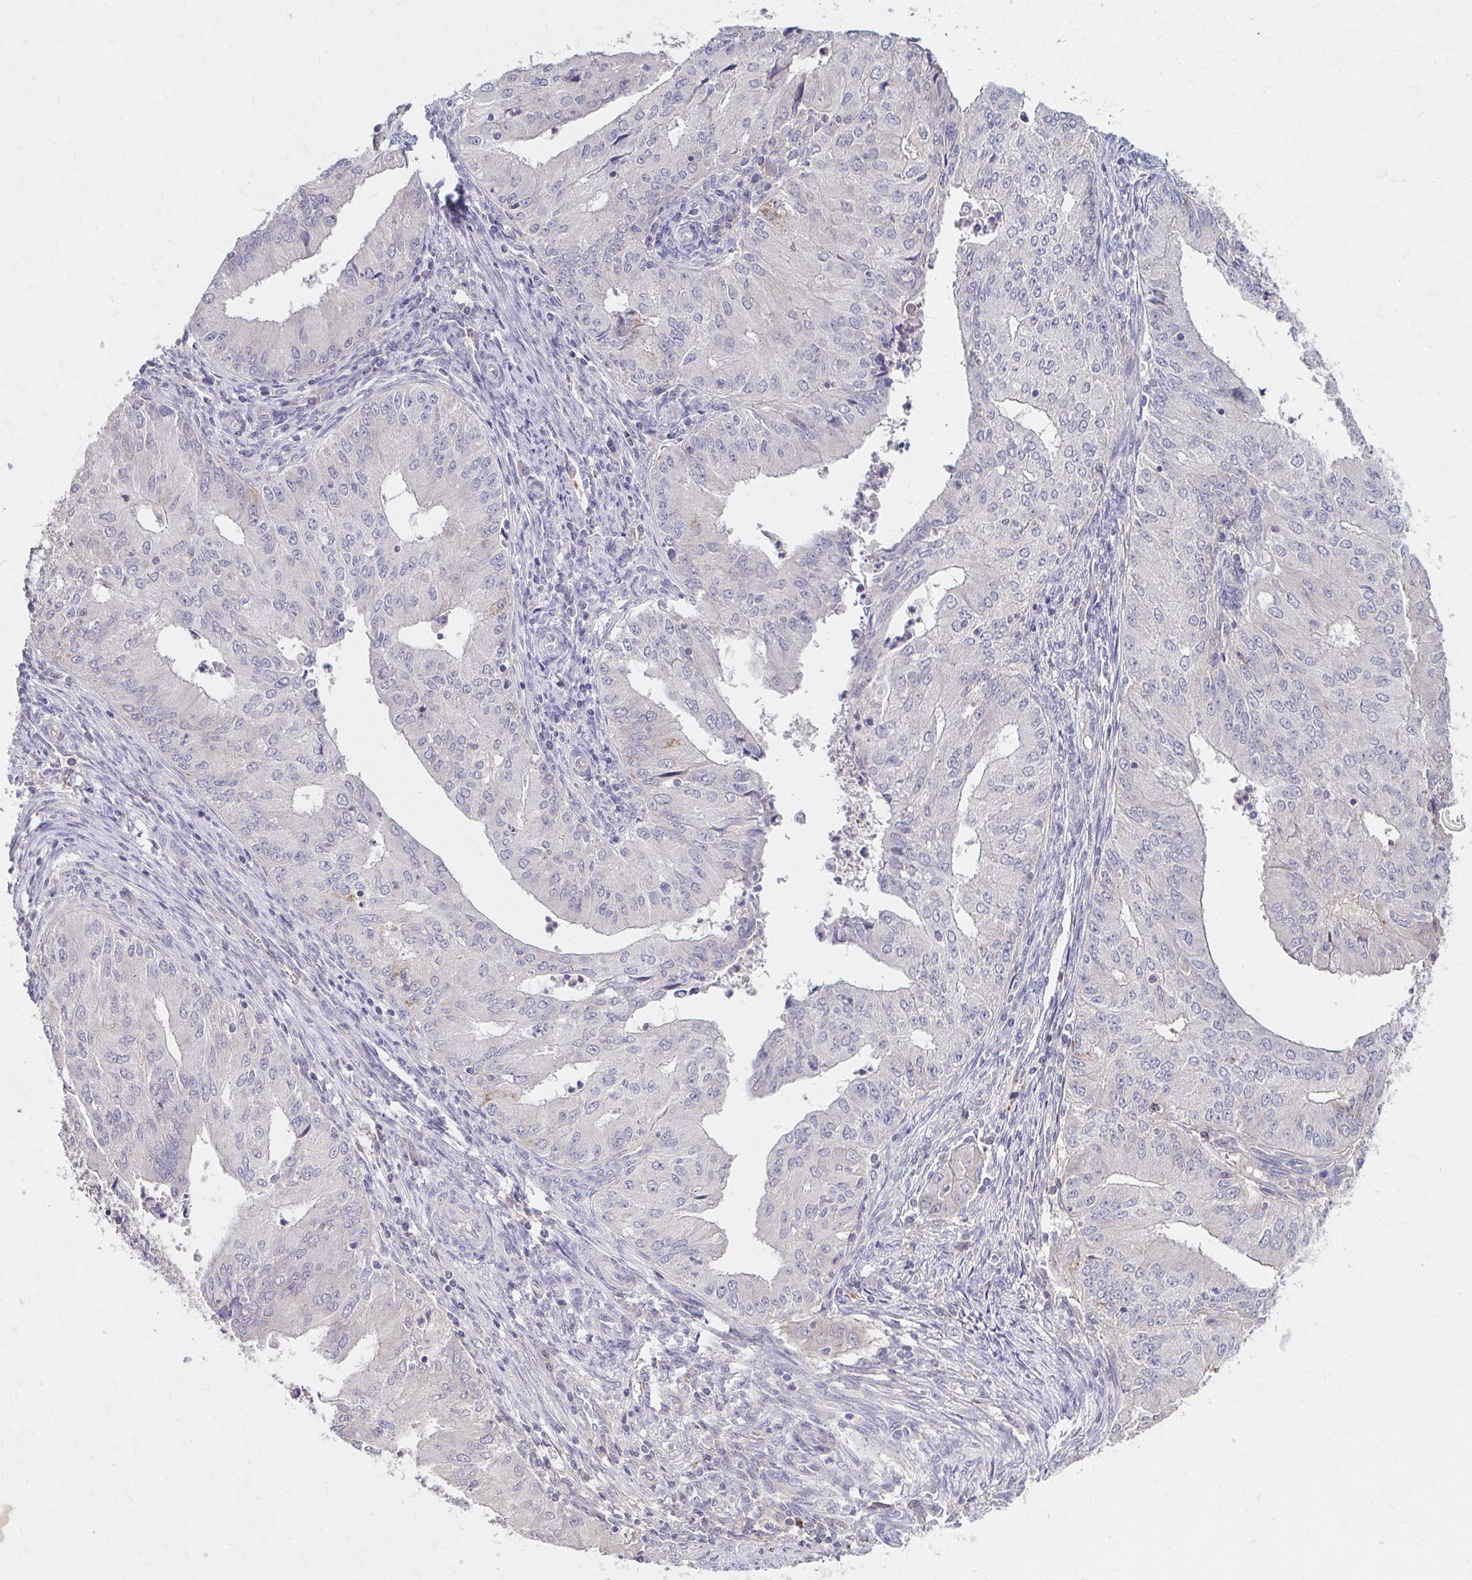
{"staining": {"intensity": "negative", "quantity": "none", "location": "none"}, "tissue": "endometrial cancer", "cell_type": "Tumor cells", "image_type": "cancer", "snomed": [{"axis": "morphology", "description": "Adenocarcinoma, NOS"}, {"axis": "topography", "description": "Endometrium"}], "caption": "Immunohistochemistry (IHC) image of neoplastic tissue: human endometrial adenocarcinoma stained with DAB exhibits no significant protein expression in tumor cells.", "gene": "HMGCS2", "patient": {"sex": "female", "age": 50}}